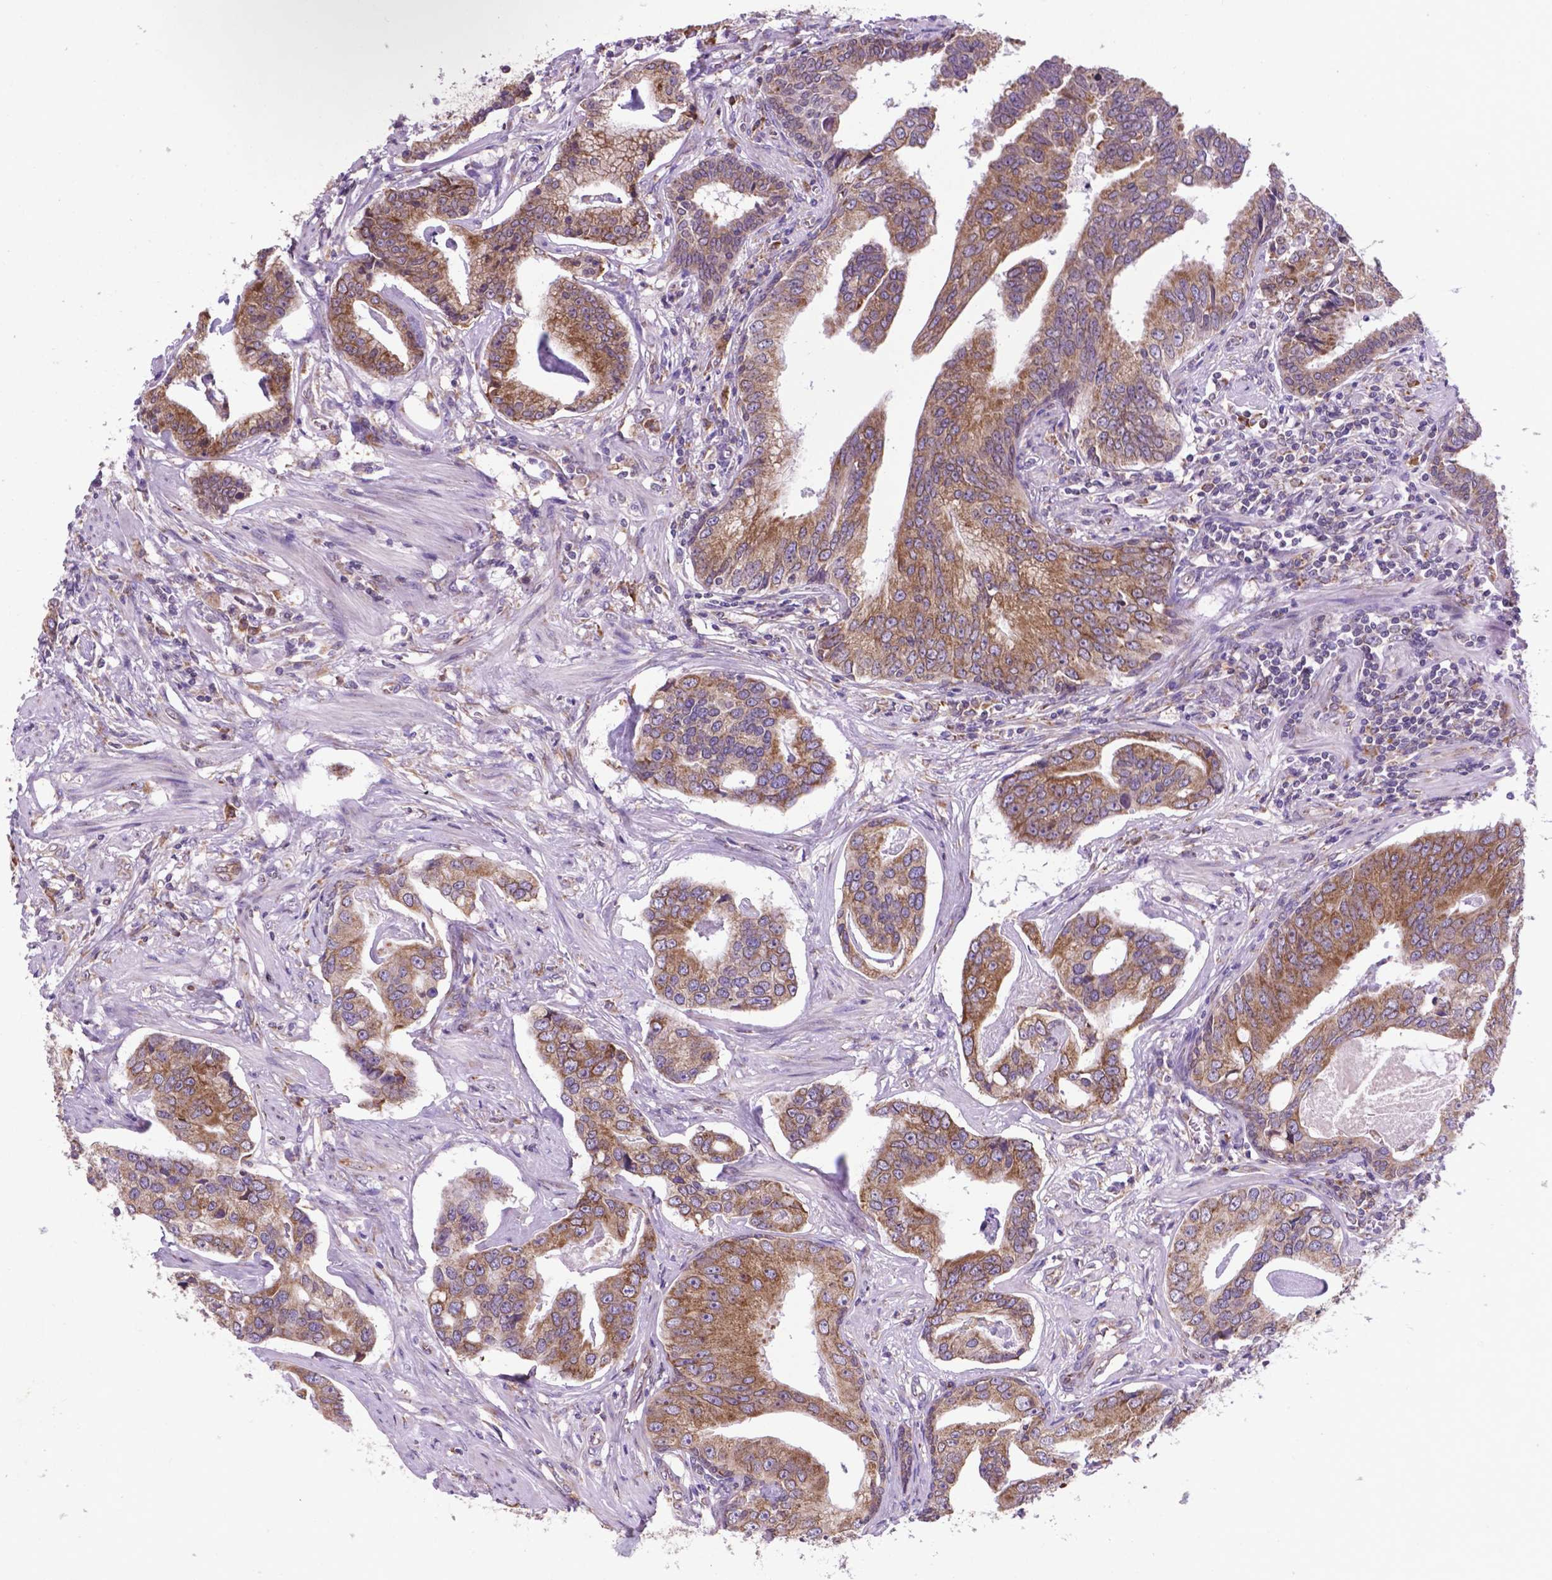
{"staining": {"intensity": "moderate", "quantity": ">75%", "location": "cytoplasmic/membranous"}, "tissue": "prostate cancer", "cell_type": "Tumor cells", "image_type": "cancer", "snomed": [{"axis": "morphology", "description": "Adenocarcinoma, NOS"}, {"axis": "topography", "description": "Prostate"}], "caption": "A high-resolution histopathology image shows immunohistochemistry (IHC) staining of prostate cancer (adenocarcinoma), which displays moderate cytoplasmic/membranous staining in about >75% of tumor cells. The staining was performed using DAB to visualize the protein expression in brown, while the nuclei were stained in blue with hematoxylin (Magnification: 20x).", "gene": "WDR83OS", "patient": {"sex": "male", "age": 64}}